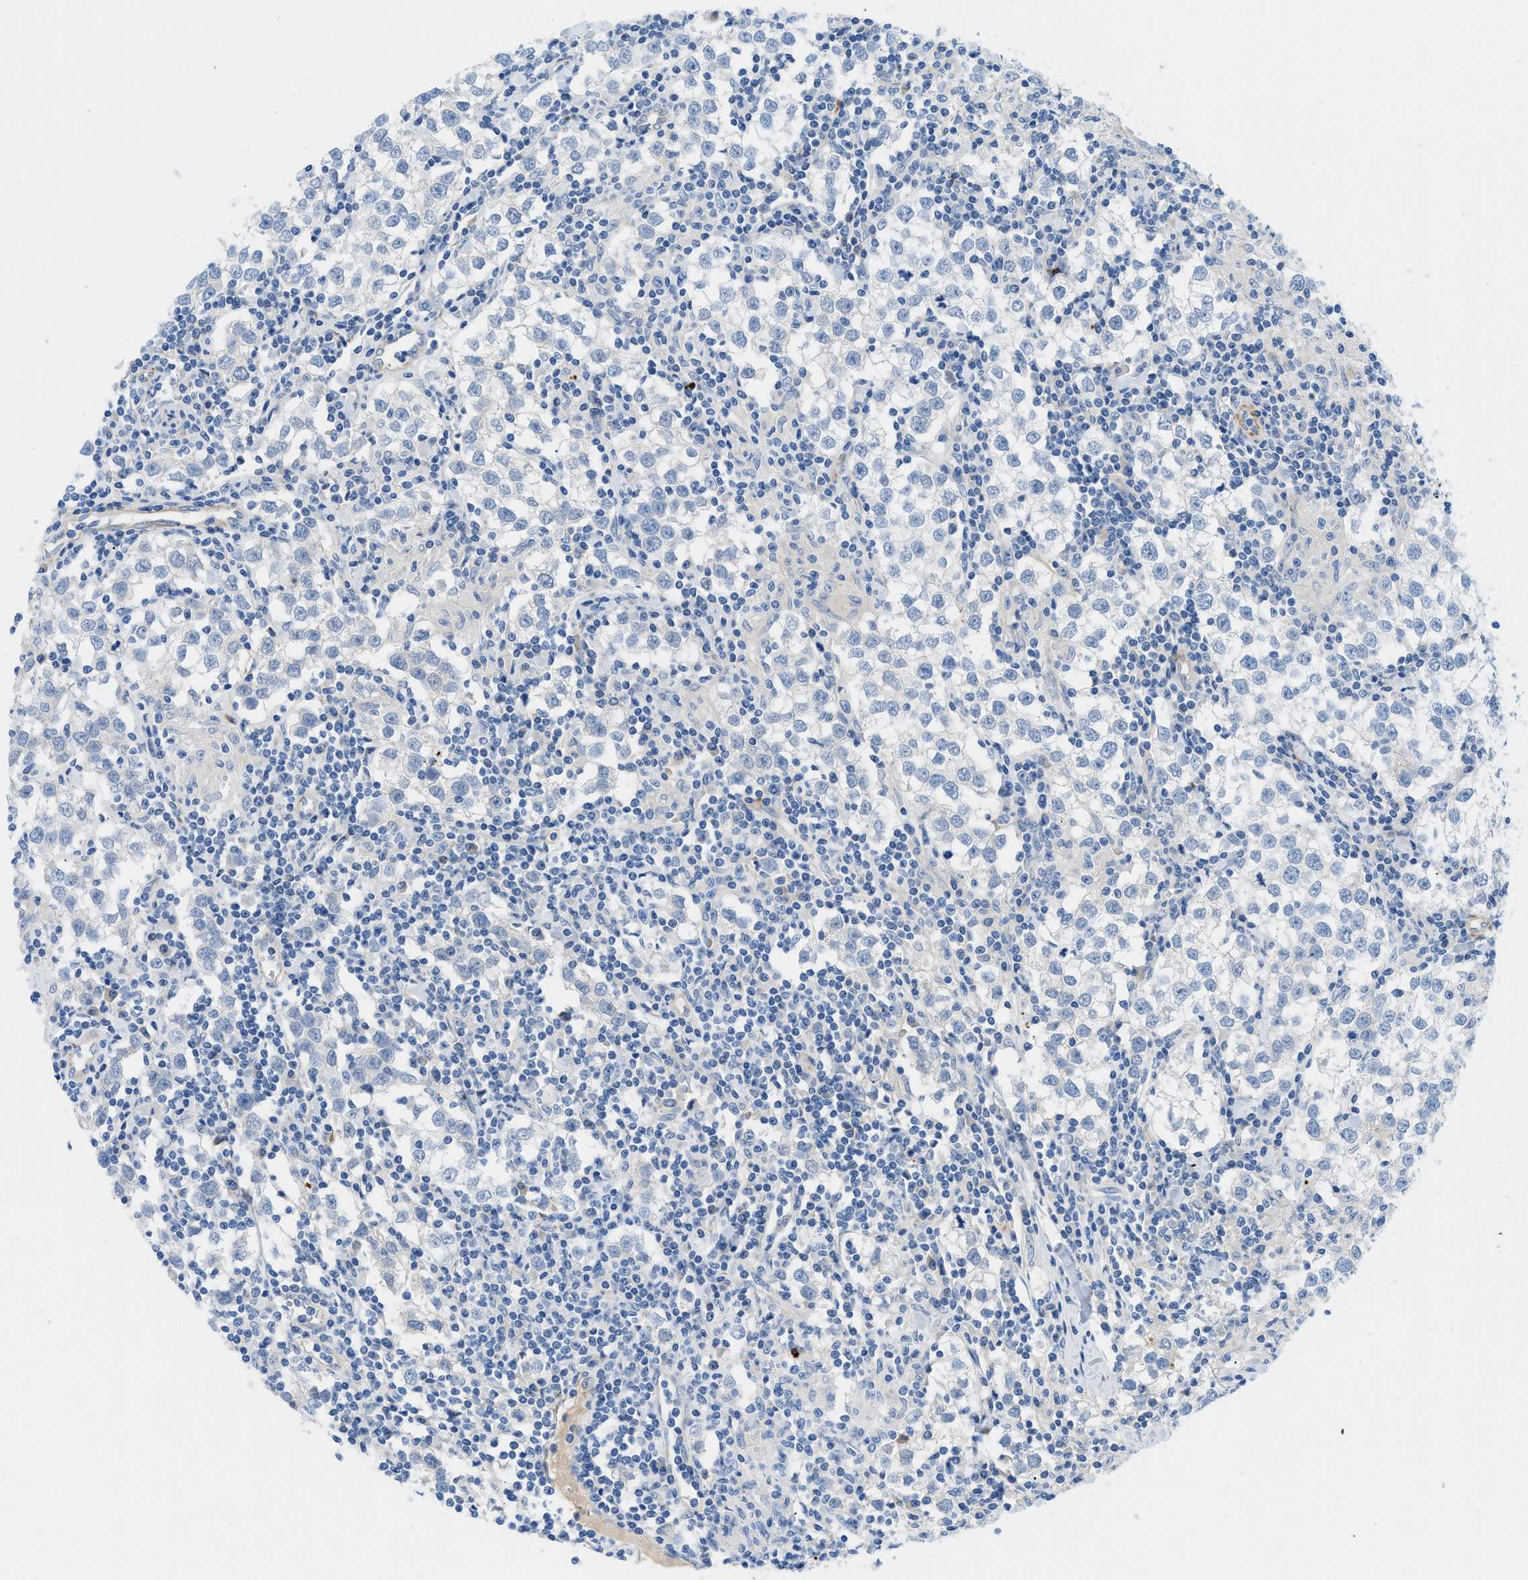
{"staining": {"intensity": "negative", "quantity": "none", "location": "none"}, "tissue": "testis cancer", "cell_type": "Tumor cells", "image_type": "cancer", "snomed": [{"axis": "morphology", "description": "Seminoma, NOS"}, {"axis": "morphology", "description": "Carcinoma, Embryonal, NOS"}, {"axis": "topography", "description": "Testis"}], "caption": "Immunohistochemistry (IHC) image of embryonal carcinoma (testis) stained for a protein (brown), which exhibits no expression in tumor cells. Brightfield microscopy of IHC stained with DAB (brown) and hematoxylin (blue), captured at high magnification.", "gene": "XCR1", "patient": {"sex": "male", "age": 36}}